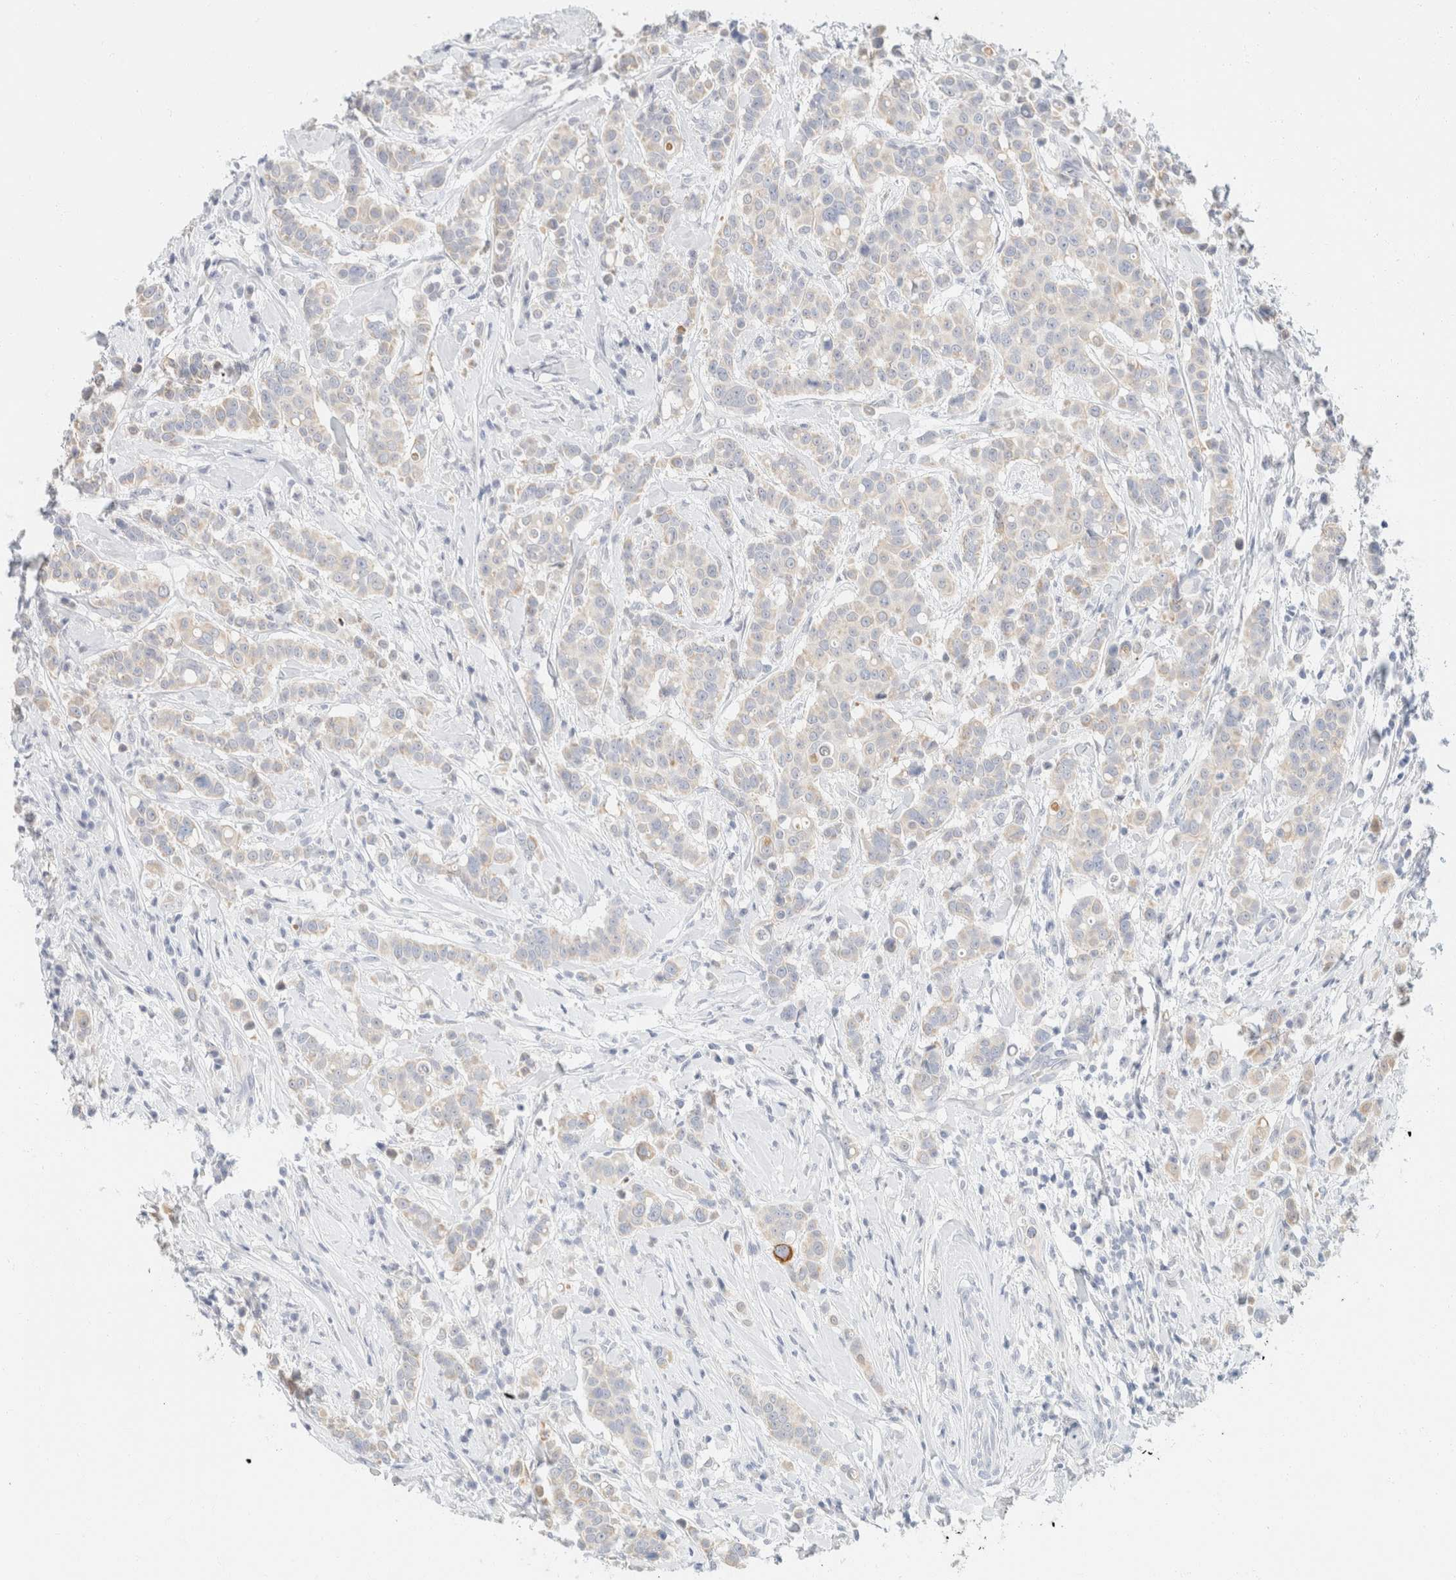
{"staining": {"intensity": "negative", "quantity": "none", "location": "none"}, "tissue": "breast cancer", "cell_type": "Tumor cells", "image_type": "cancer", "snomed": [{"axis": "morphology", "description": "Duct carcinoma"}, {"axis": "topography", "description": "Breast"}], "caption": "Photomicrograph shows no protein positivity in tumor cells of breast invasive ductal carcinoma tissue.", "gene": "KRT20", "patient": {"sex": "female", "age": 27}}